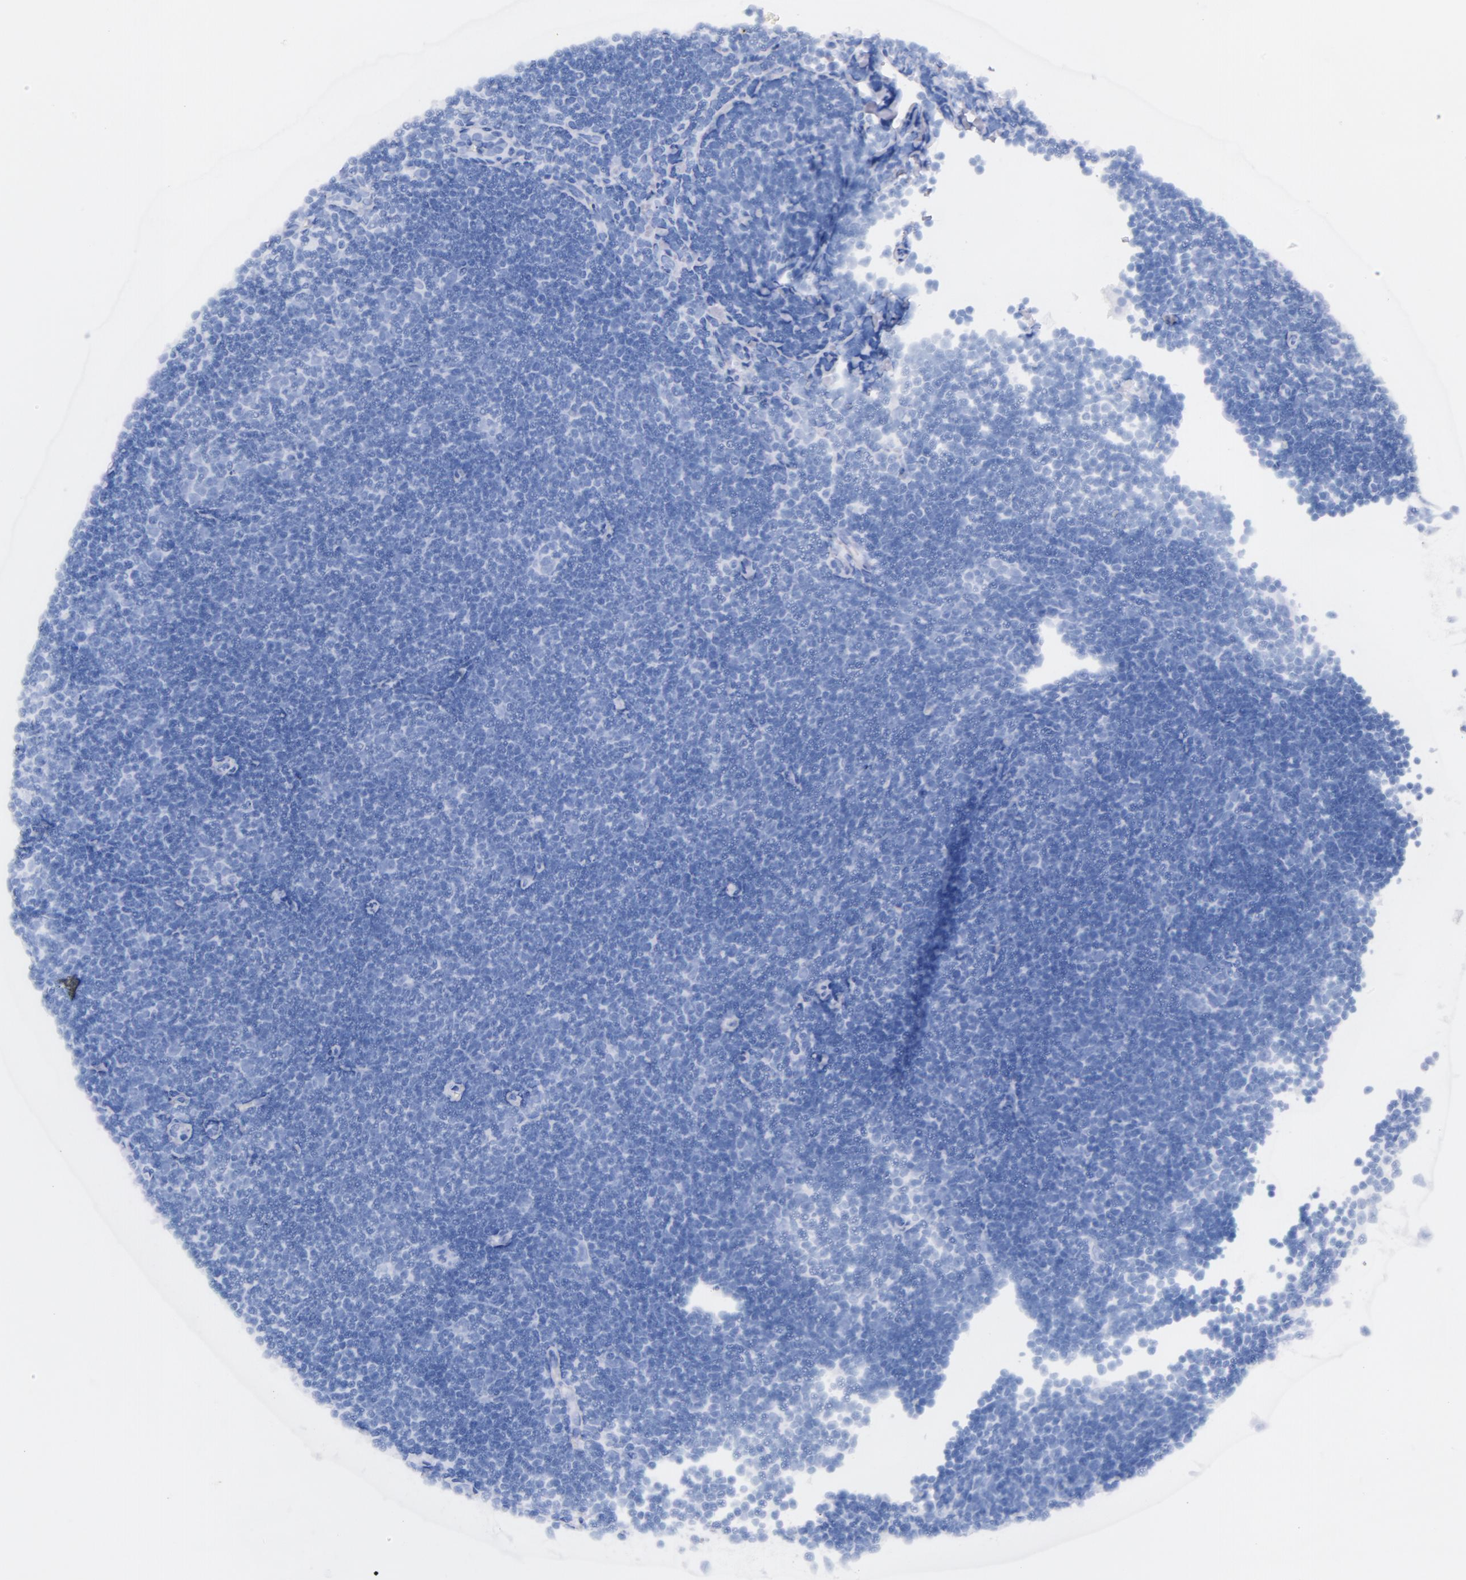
{"staining": {"intensity": "negative", "quantity": "none", "location": "none"}, "tissue": "lymphoma", "cell_type": "Tumor cells", "image_type": "cancer", "snomed": [{"axis": "morphology", "description": "Malignant lymphoma, non-Hodgkin's type, Low grade"}, {"axis": "topography", "description": "Lymph node"}], "caption": "An image of human malignant lymphoma, non-Hodgkin's type (low-grade) is negative for staining in tumor cells. (DAB (3,3'-diaminobenzidine) immunohistochemistry (IHC), high magnification).", "gene": "CD44", "patient": {"sex": "male", "age": 49}}